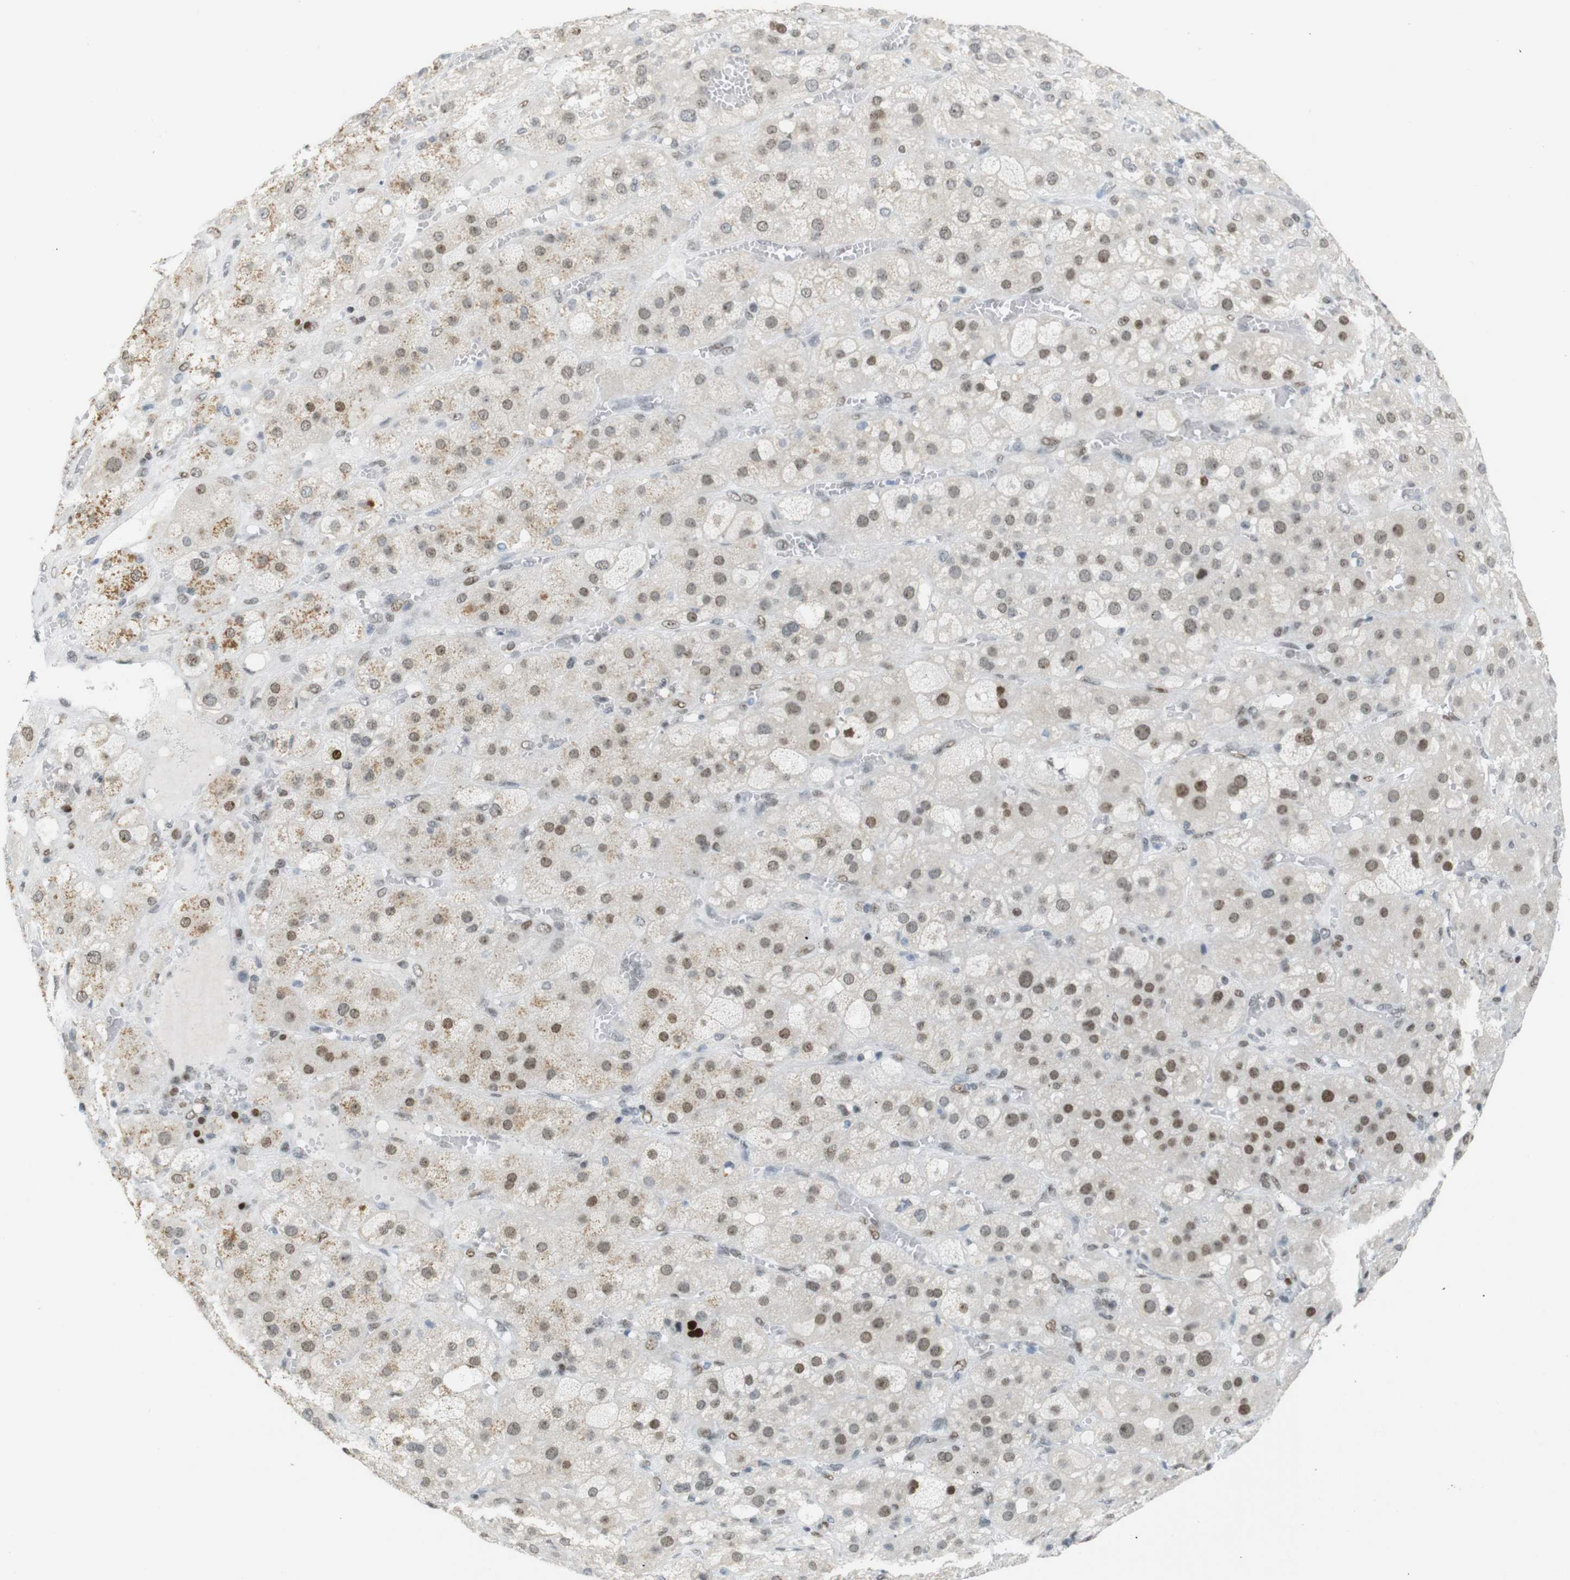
{"staining": {"intensity": "moderate", "quantity": ">75%", "location": "nuclear"}, "tissue": "adrenal gland", "cell_type": "Glandular cells", "image_type": "normal", "snomed": [{"axis": "morphology", "description": "Normal tissue, NOS"}, {"axis": "topography", "description": "Adrenal gland"}], "caption": "Moderate nuclear staining for a protein is appreciated in approximately >75% of glandular cells of benign adrenal gland using immunohistochemistry (IHC).", "gene": "RIOX2", "patient": {"sex": "female", "age": 47}}